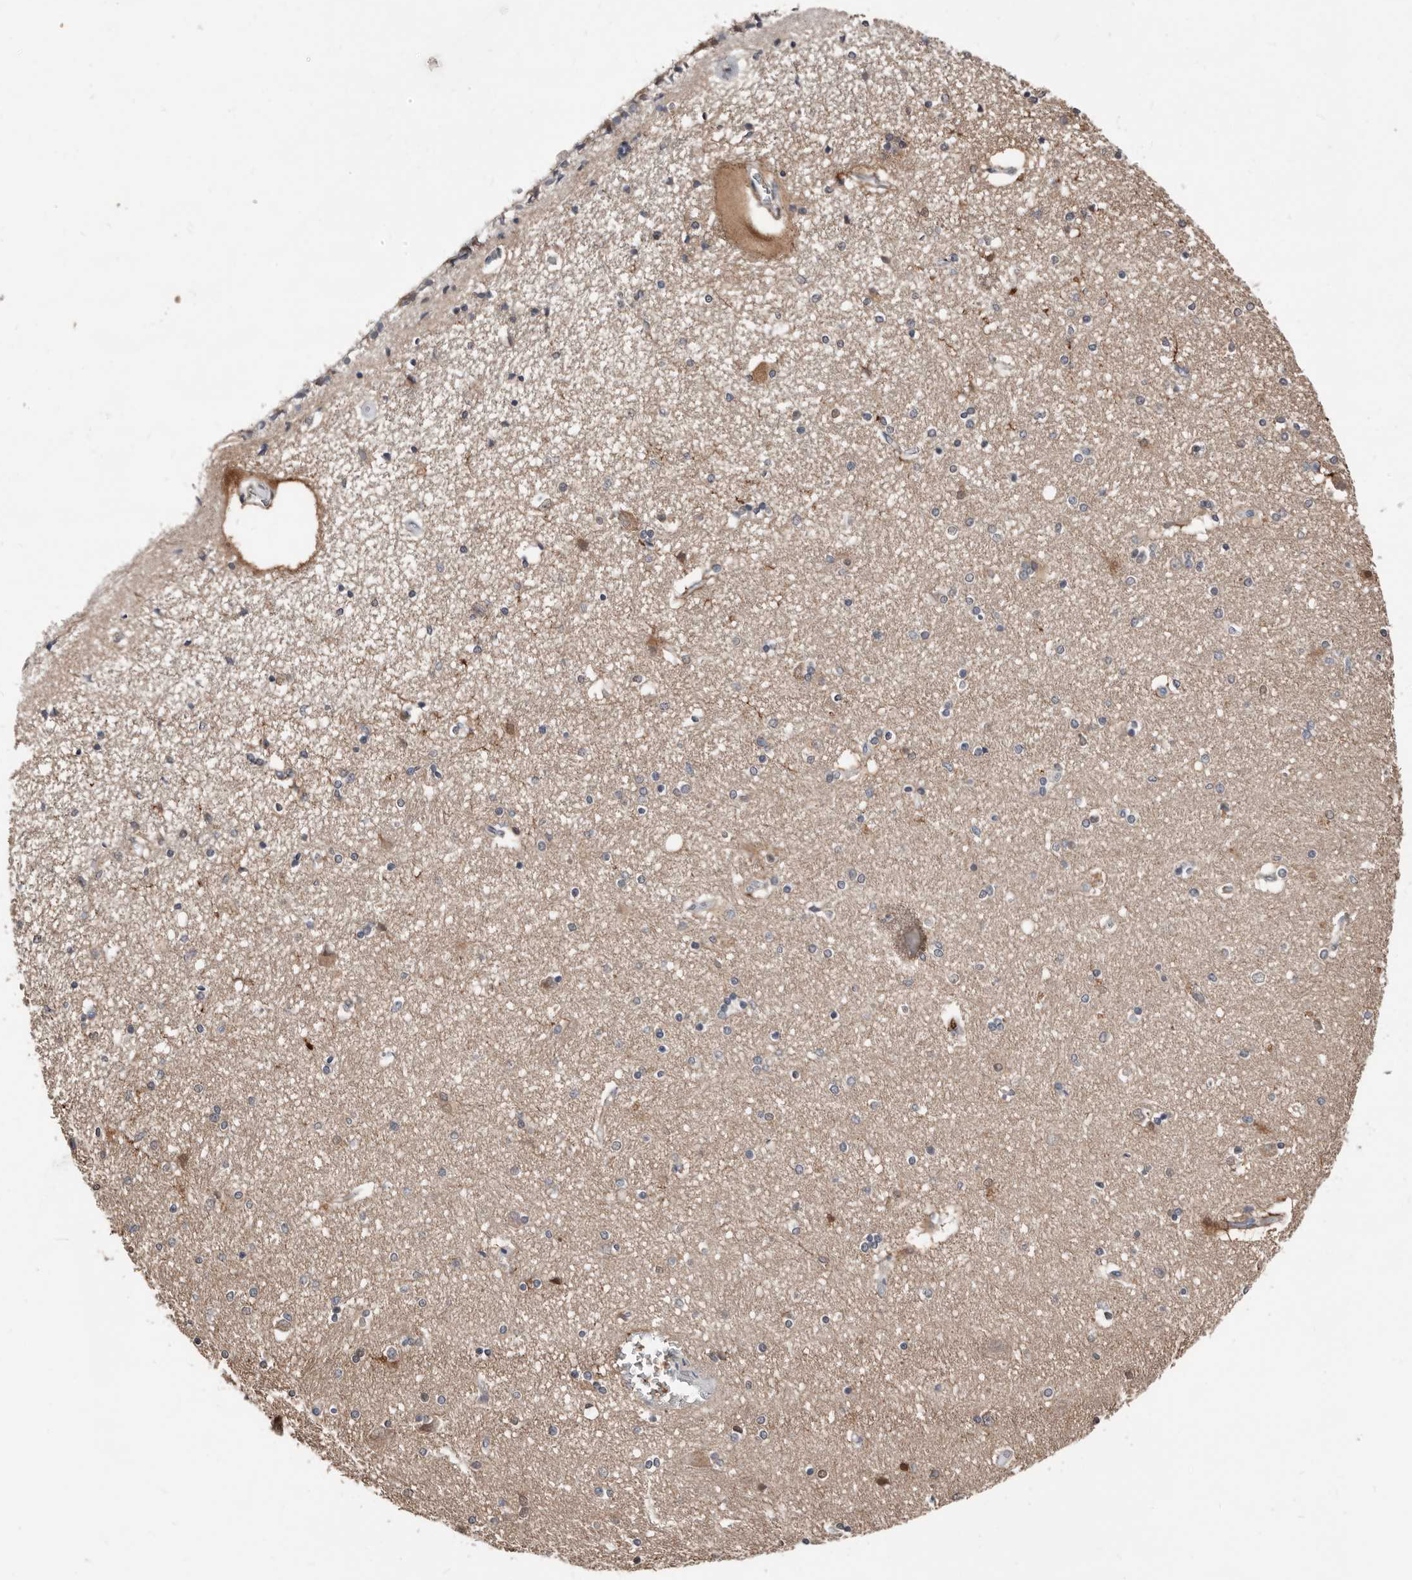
{"staining": {"intensity": "strong", "quantity": "<25%", "location": "cytoplasmic/membranous,nuclear"}, "tissue": "hippocampus", "cell_type": "Glial cells", "image_type": "normal", "snomed": [{"axis": "morphology", "description": "Normal tissue, NOS"}, {"axis": "topography", "description": "Hippocampus"}], "caption": "Protein positivity by IHC exhibits strong cytoplasmic/membranous,nuclear positivity in approximately <25% of glial cells in benign hippocampus. Nuclei are stained in blue.", "gene": "ASRGL1", "patient": {"sex": "female", "age": 54}}